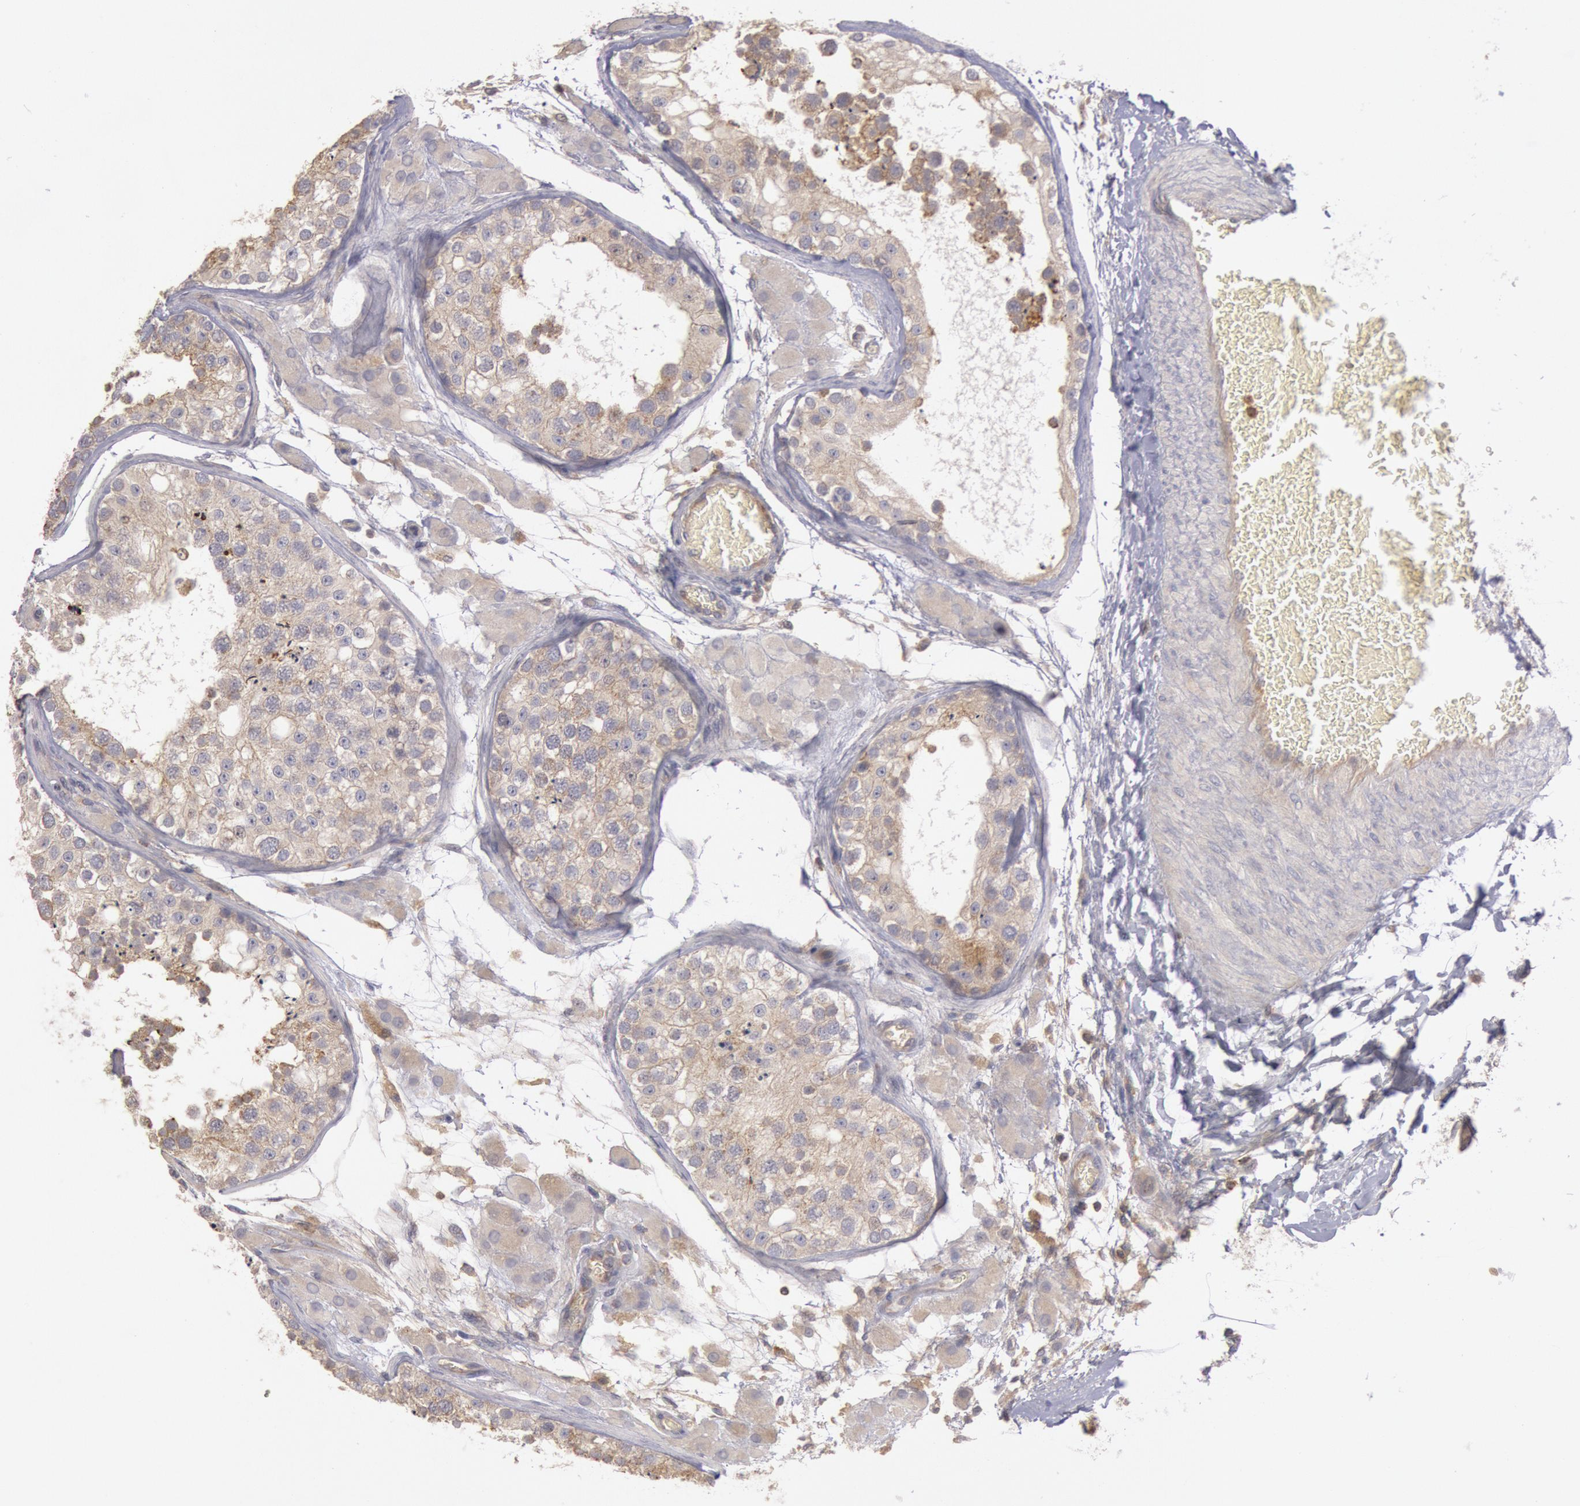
{"staining": {"intensity": "weak", "quantity": "<25%", "location": "cytoplasmic/membranous"}, "tissue": "testis", "cell_type": "Cells in seminiferous ducts", "image_type": "normal", "snomed": [{"axis": "morphology", "description": "Normal tissue, NOS"}, {"axis": "topography", "description": "Testis"}], "caption": "Testis was stained to show a protein in brown. There is no significant expression in cells in seminiferous ducts. (DAB (3,3'-diaminobenzidine) immunohistochemistry (IHC) with hematoxylin counter stain).", "gene": "PIK3R1", "patient": {"sex": "male", "age": 26}}